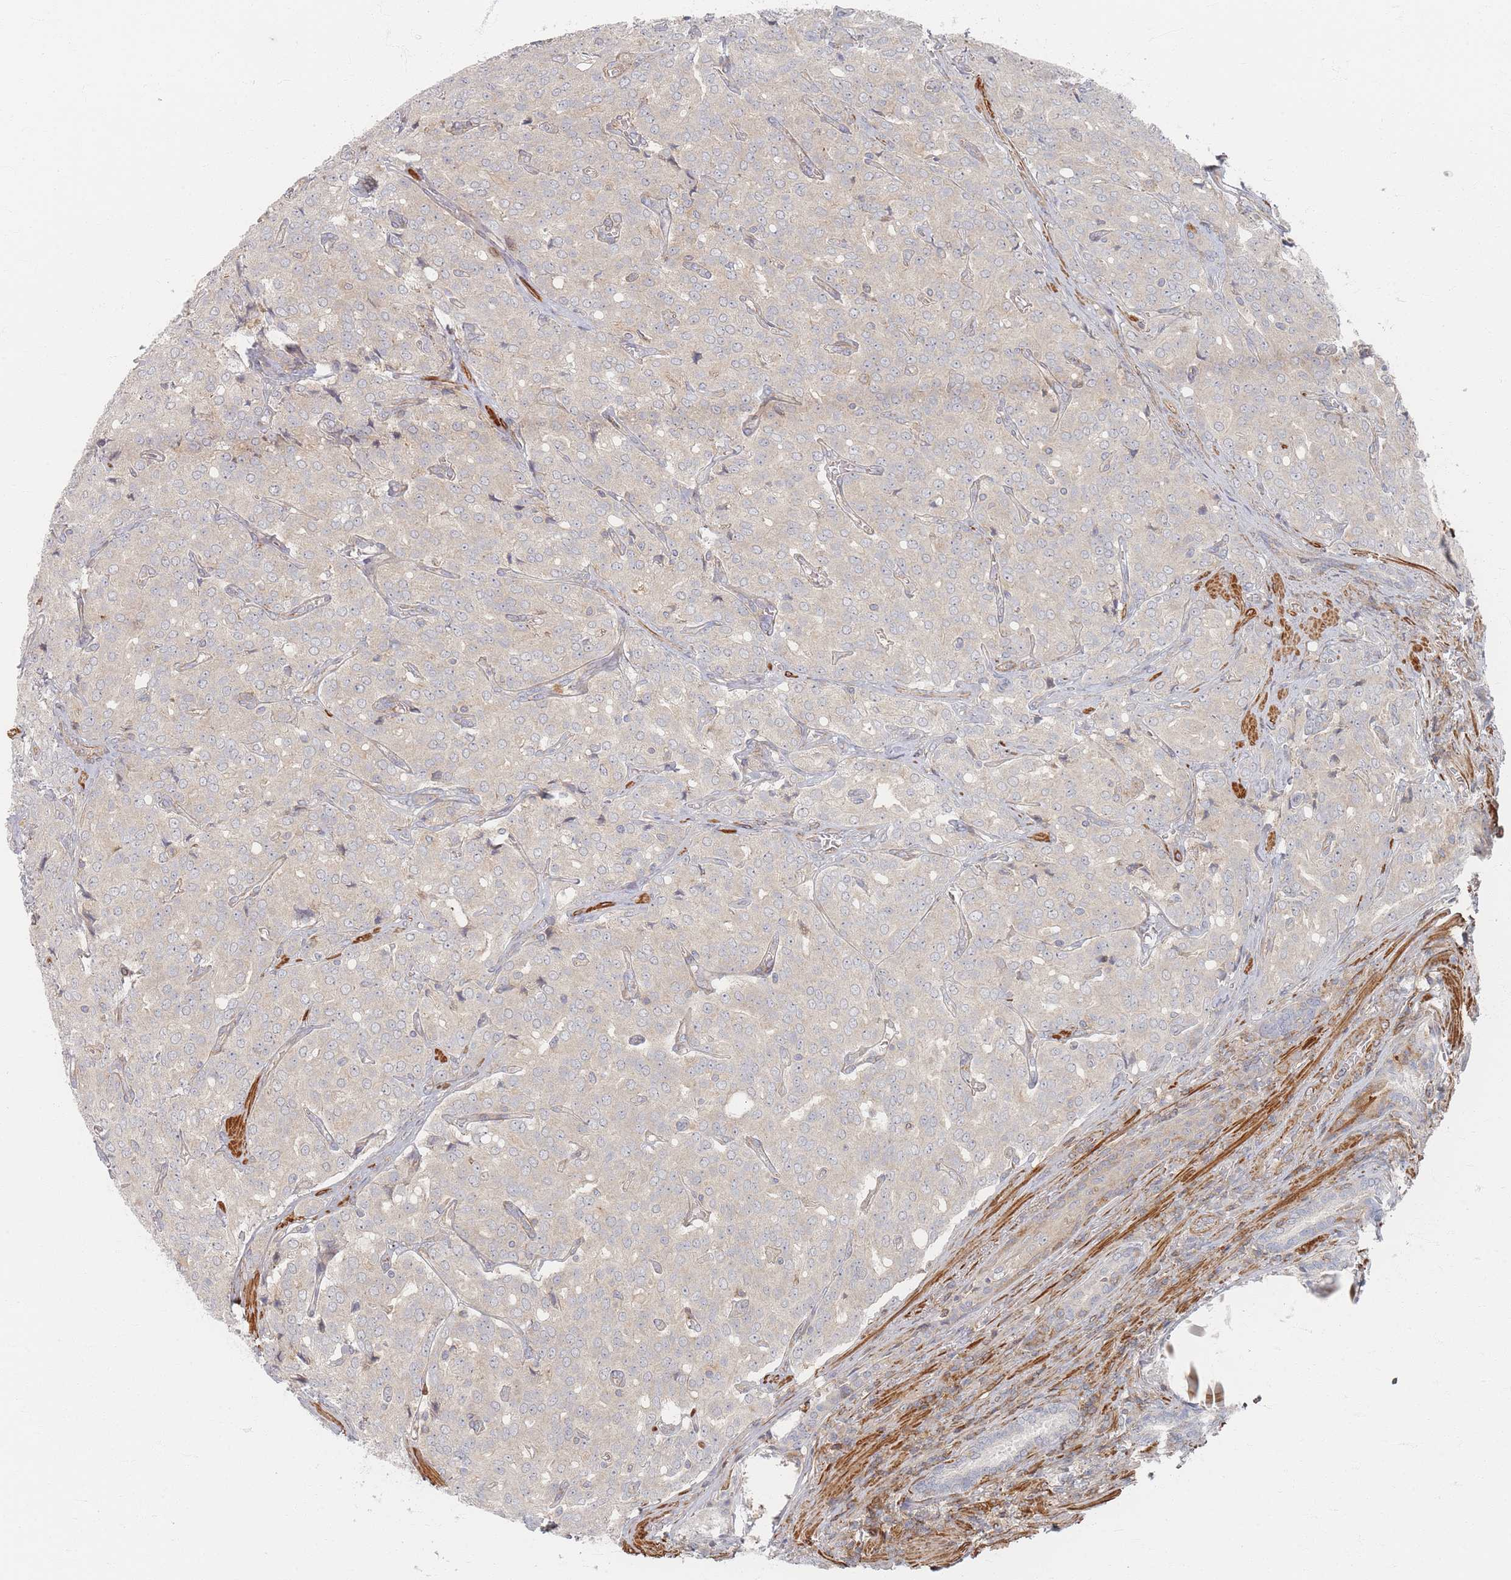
{"staining": {"intensity": "negative", "quantity": "none", "location": "none"}, "tissue": "prostate cancer", "cell_type": "Tumor cells", "image_type": "cancer", "snomed": [{"axis": "morphology", "description": "Adenocarcinoma, High grade"}, {"axis": "topography", "description": "Prostate"}], "caption": "Tumor cells are negative for brown protein staining in prostate cancer (adenocarcinoma (high-grade)).", "gene": "ZNF852", "patient": {"sex": "male", "age": 68}}